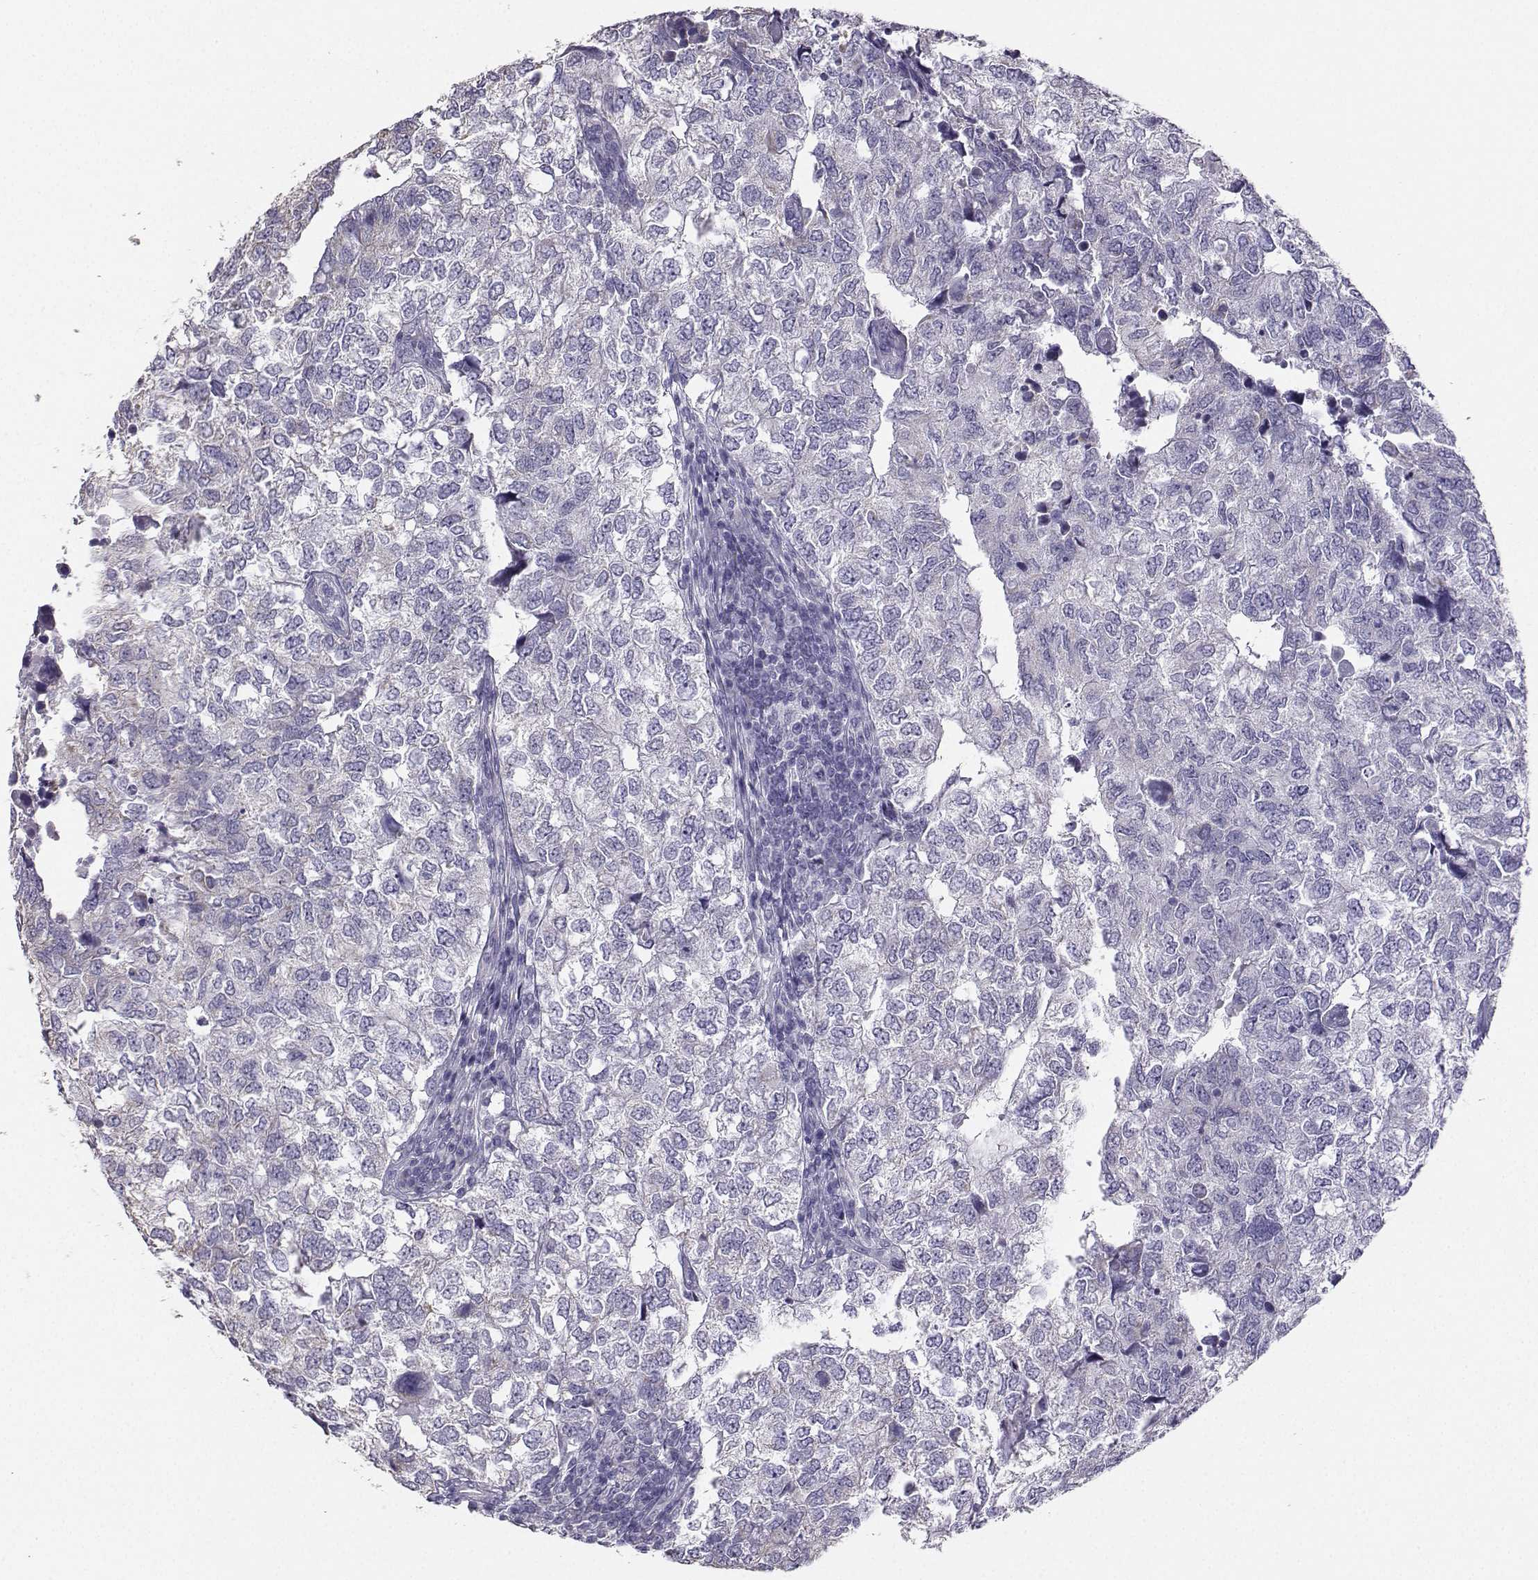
{"staining": {"intensity": "negative", "quantity": "none", "location": "none"}, "tissue": "breast cancer", "cell_type": "Tumor cells", "image_type": "cancer", "snomed": [{"axis": "morphology", "description": "Duct carcinoma"}, {"axis": "topography", "description": "Breast"}], "caption": "A photomicrograph of human intraductal carcinoma (breast) is negative for staining in tumor cells.", "gene": "AVP", "patient": {"sex": "female", "age": 30}}